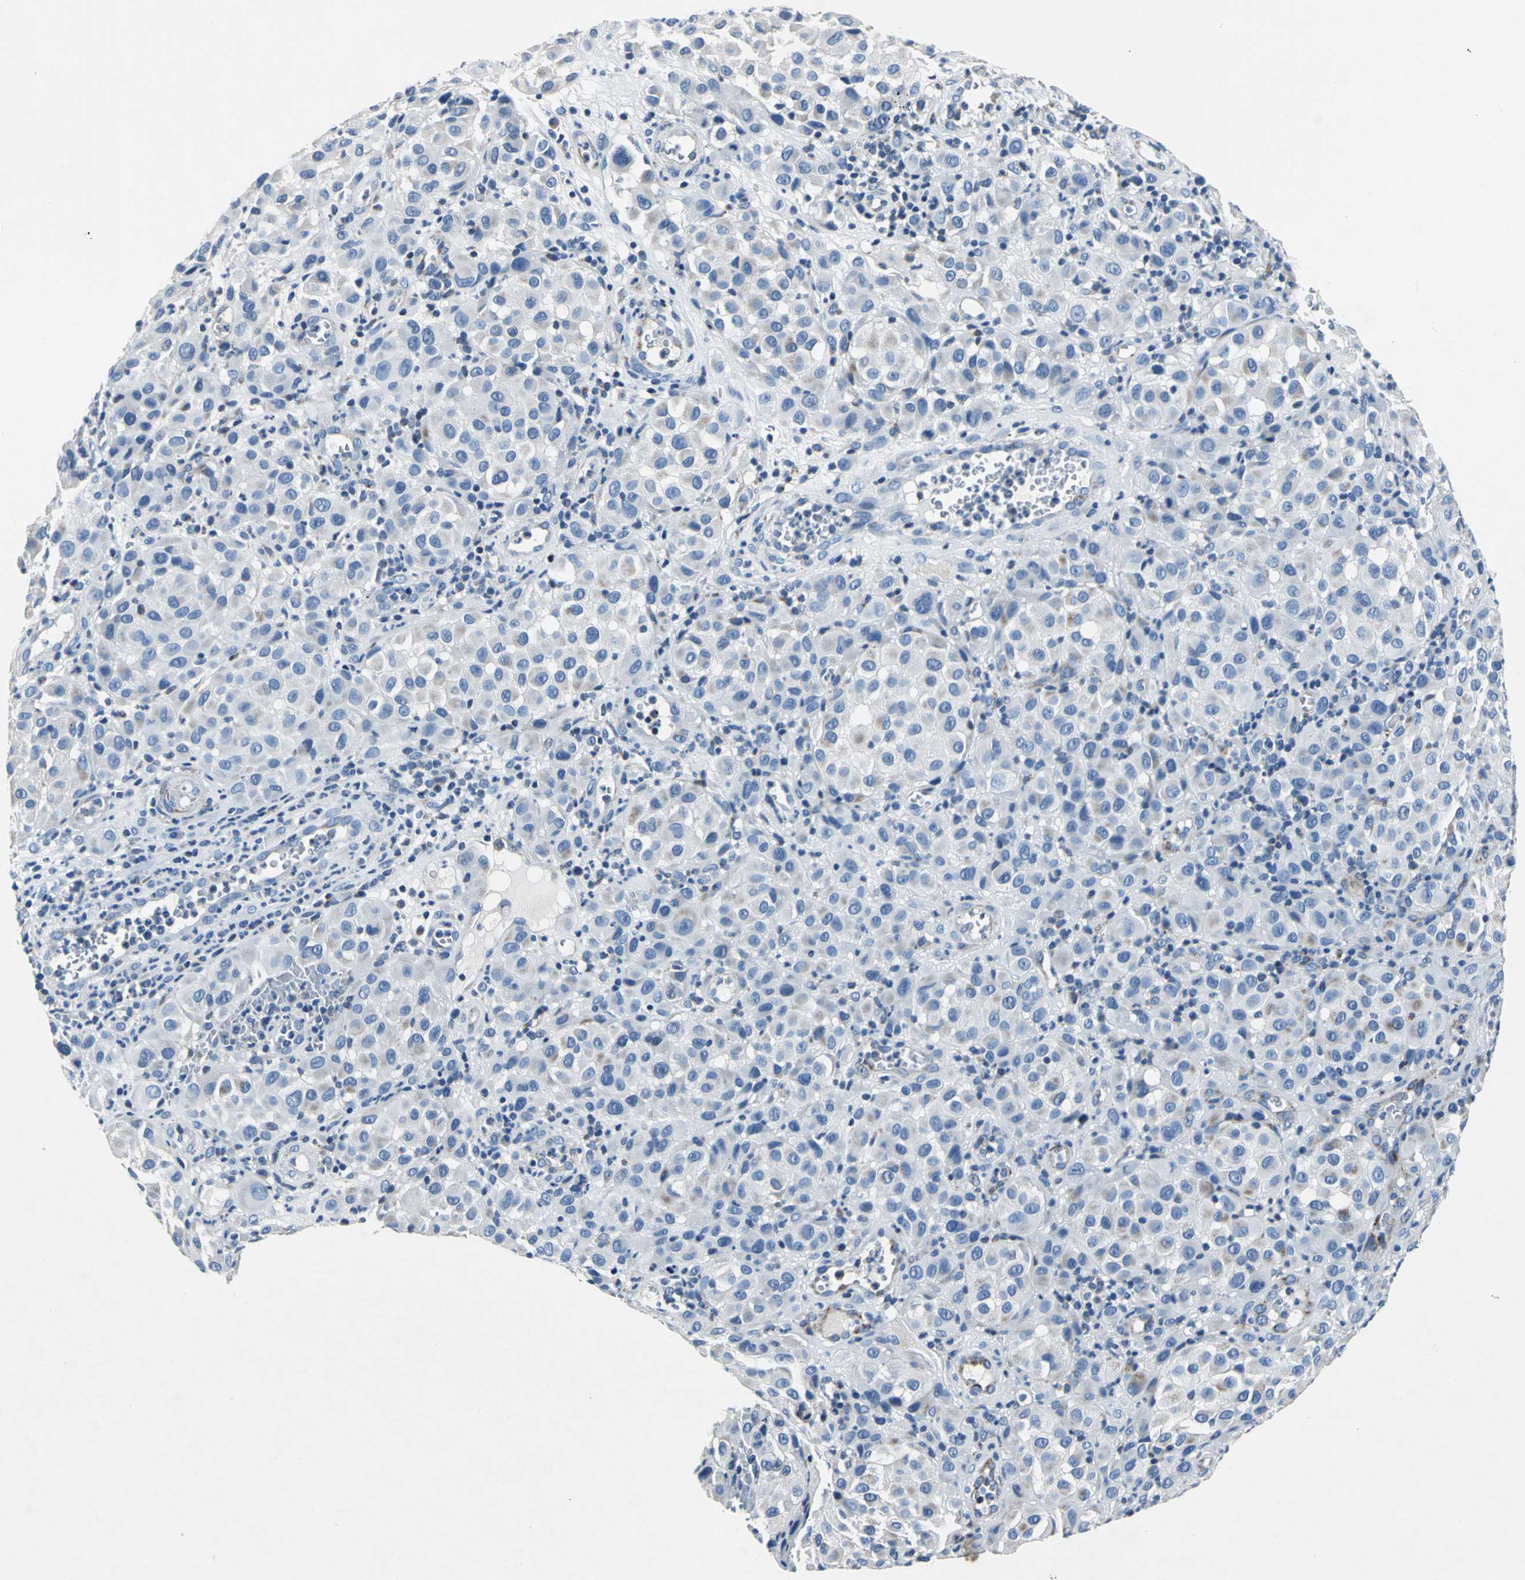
{"staining": {"intensity": "negative", "quantity": "none", "location": "none"}, "tissue": "melanoma", "cell_type": "Tumor cells", "image_type": "cancer", "snomed": [{"axis": "morphology", "description": "Malignant melanoma, NOS"}, {"axis": "topography", "description": "Skin"}], "caption": "Malignant melanoma was stained to show a protein in brown. There is no significant expression in tumor cells. (Brightfield microscopy of DAB (3,3'-diaminobenzidine) IHC at high magnification).", "gene": "IFI6", "patient": {"sex": "female", "age": 21}}